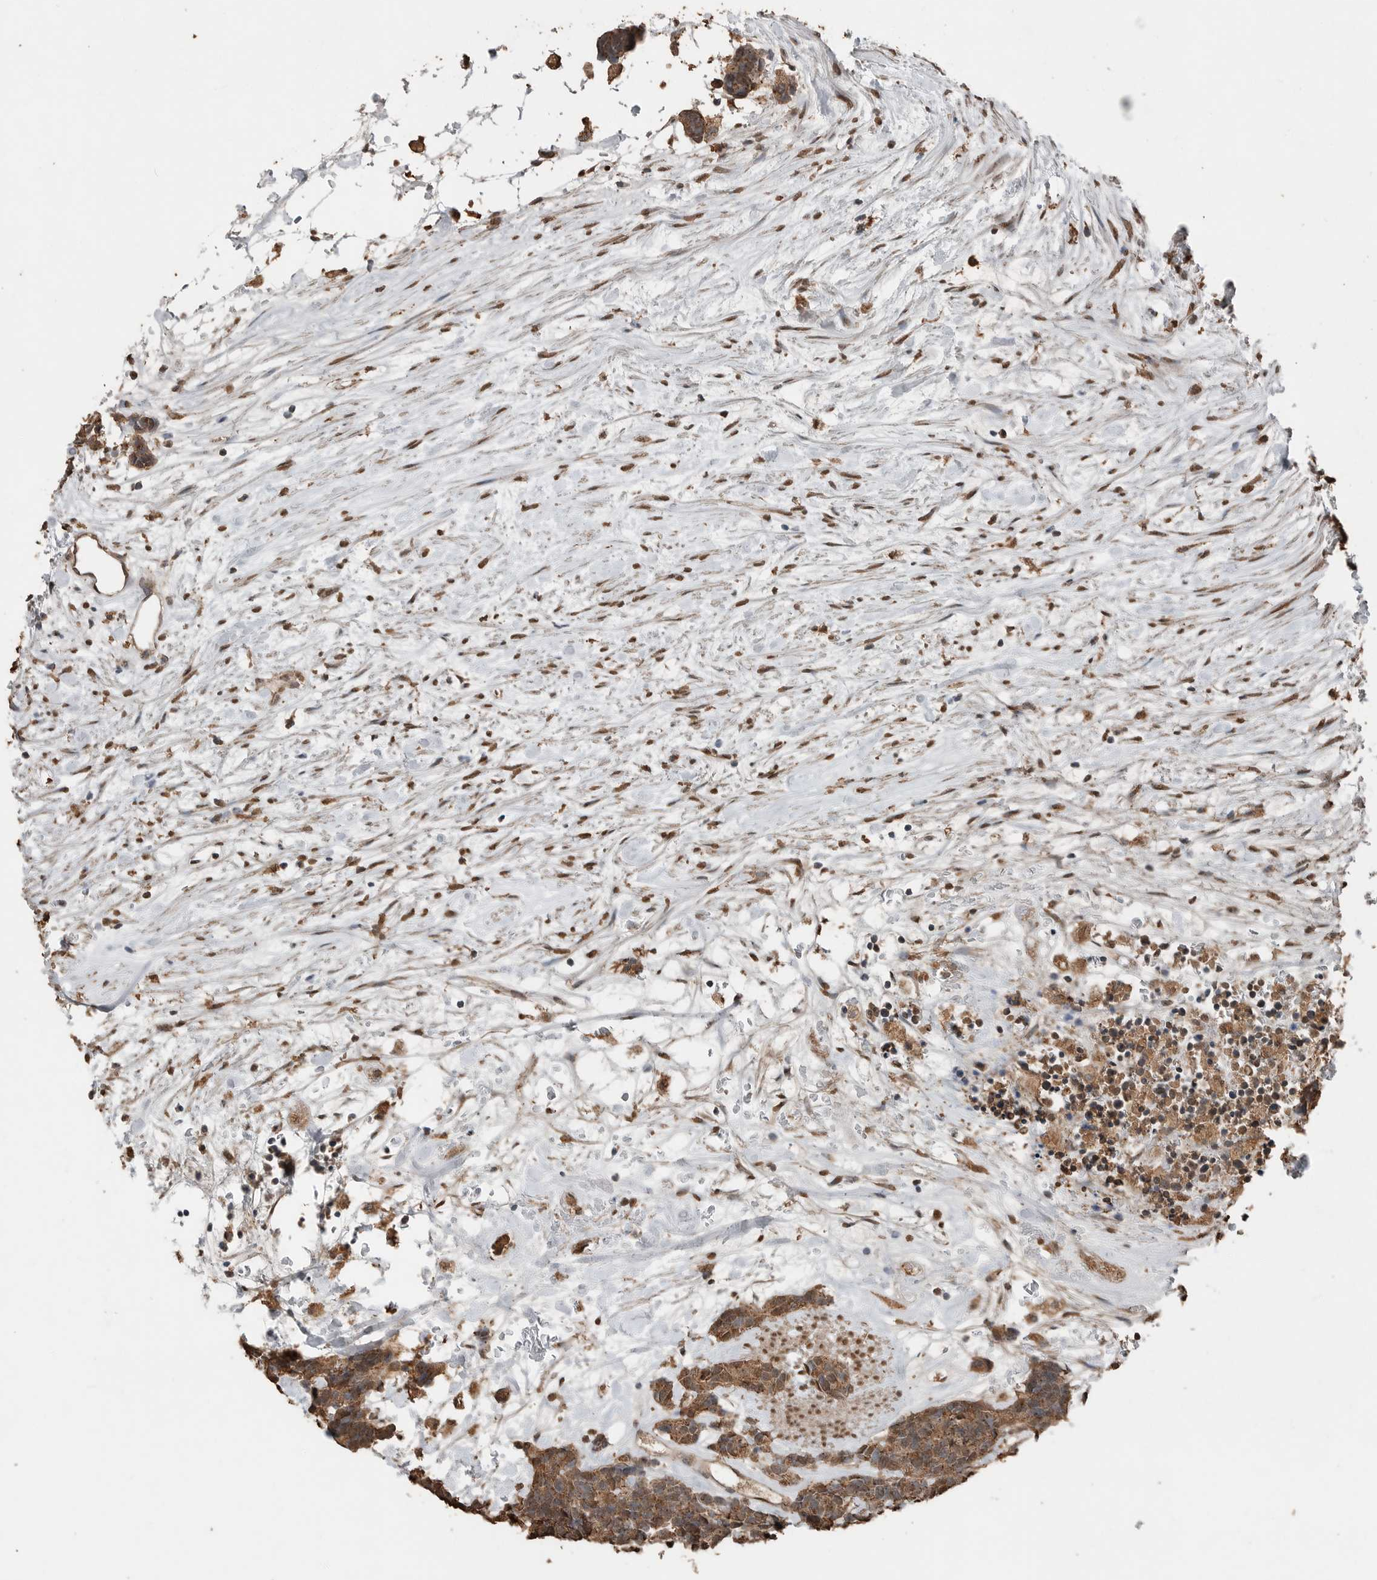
{"staining": {"intensity": "moderate", "quantity": ">75%", "location": "cytoplasmic/membranous"}, "tissue": "carcinoid", "cell_type": "Tumor cells", "image_type": "cancer", "snomed": [{"axis": "morphology", "description": "Carcinoma, NOS"}, {"axis": "morphology", "description": "Carcinoid, malignant, NOS"}, {"axis": "topography", "description": "Urinary bladder"}], "caption": "Tumor cells display medium levels of moderate cytoplasmic/membranous positivity in approximately >75% of cells in malignant carcinoid.", "gene": "BLZF1", "patient": {"sex": "male", "age": 57}}